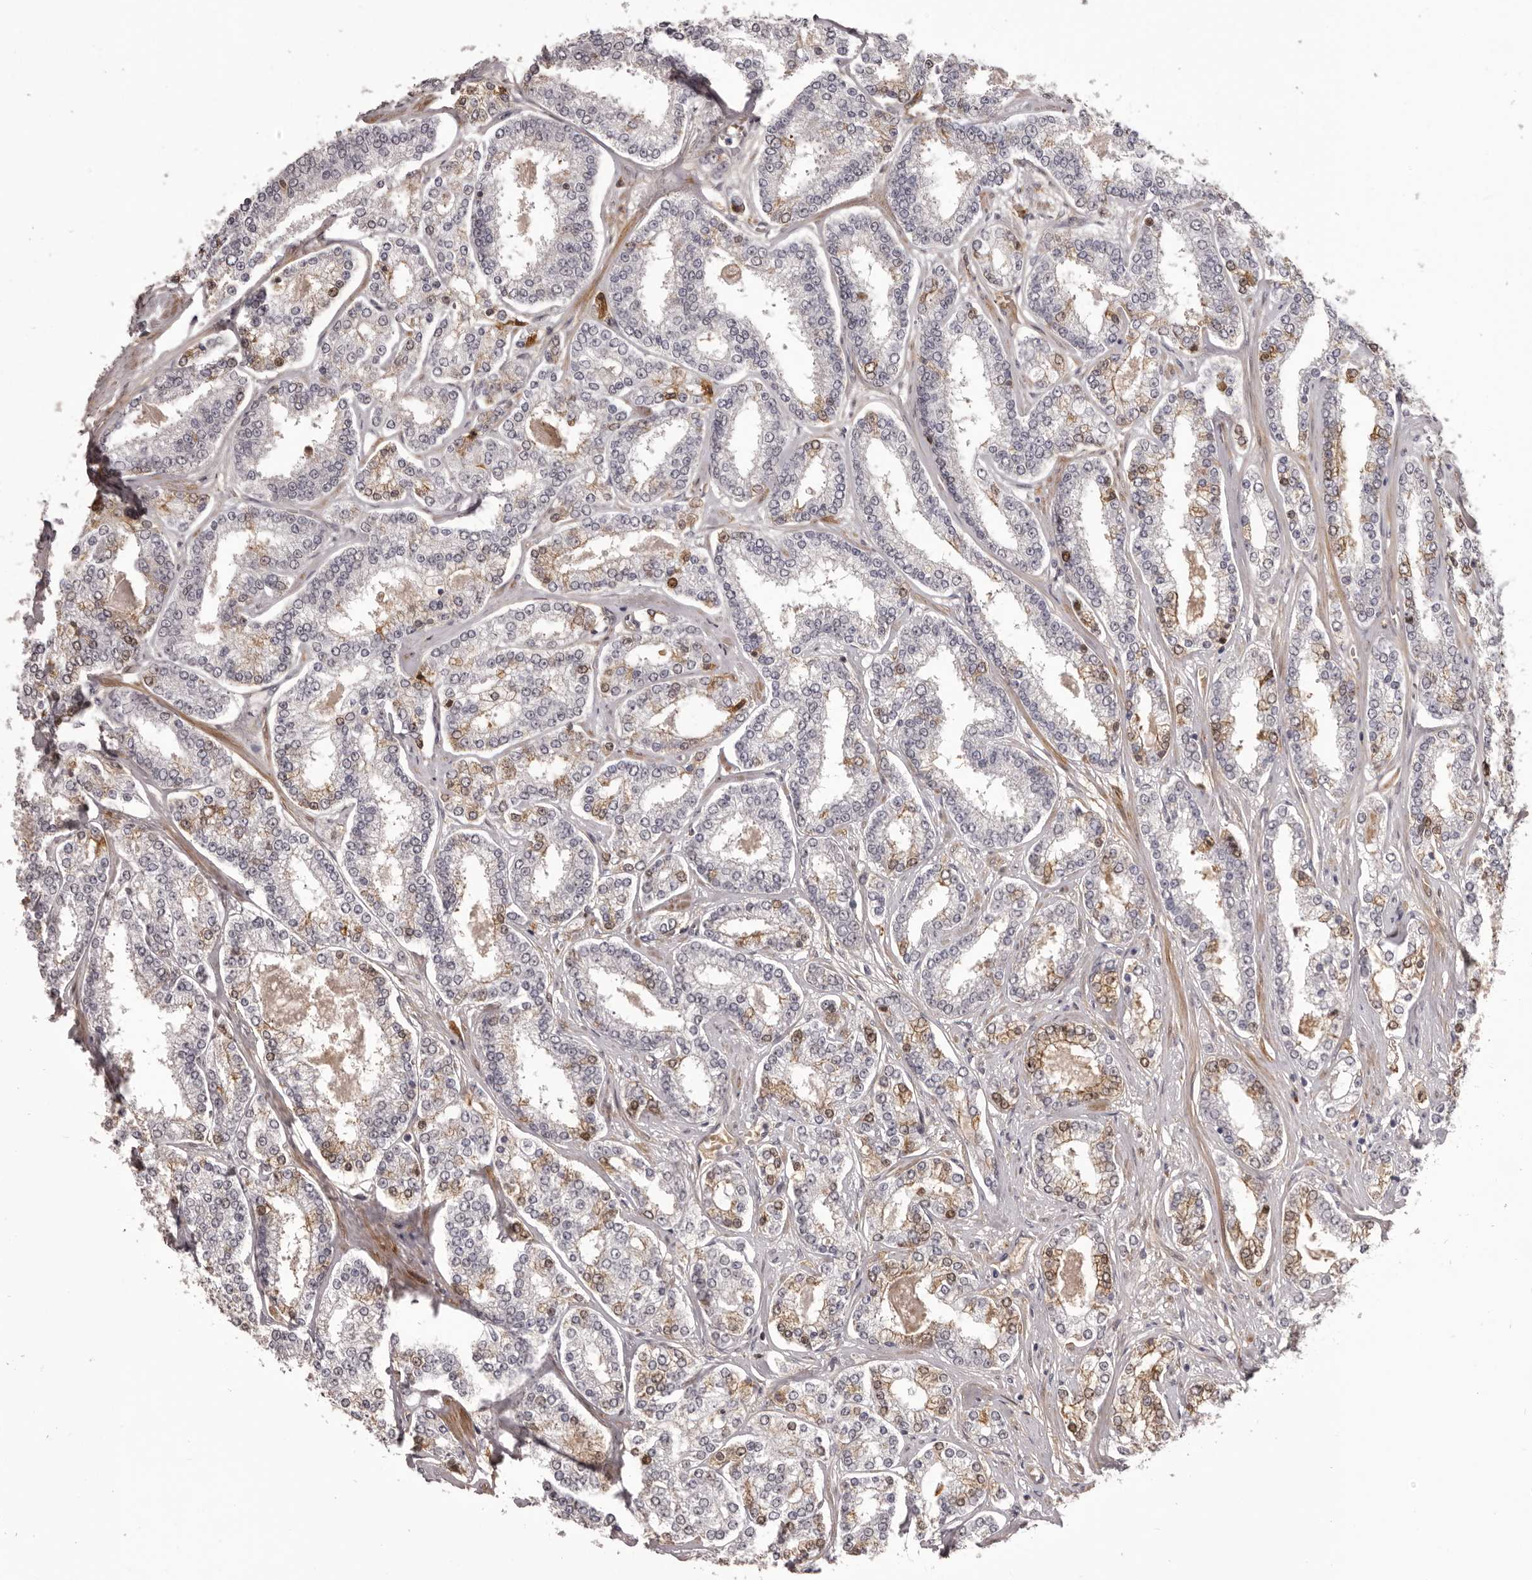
{"staining": {"intensity": "moderate", "quantity": "<25%", "location": "cytoplasmic/membranous,nuclear"}, "tissue": "prostate cancer", "cell_type": "Tumor cells", "image_type": "cancer", "snomed": [{"axis": "morphology", "description": "Normal tissue, NOS"}, {"axis": "morphology", "description": "Adenocarcinoma, High grade"}, {"axis": "topography", "description": "Prostate"}], "caption": "Human prostate cancer stained with a brown dye exhibits moderate cytoplasmic/membranous and nuclear positive staining in about <25% of tumor cells.", "gene": "OTUD3", "patient": {"sex": "male", "age": 83}}